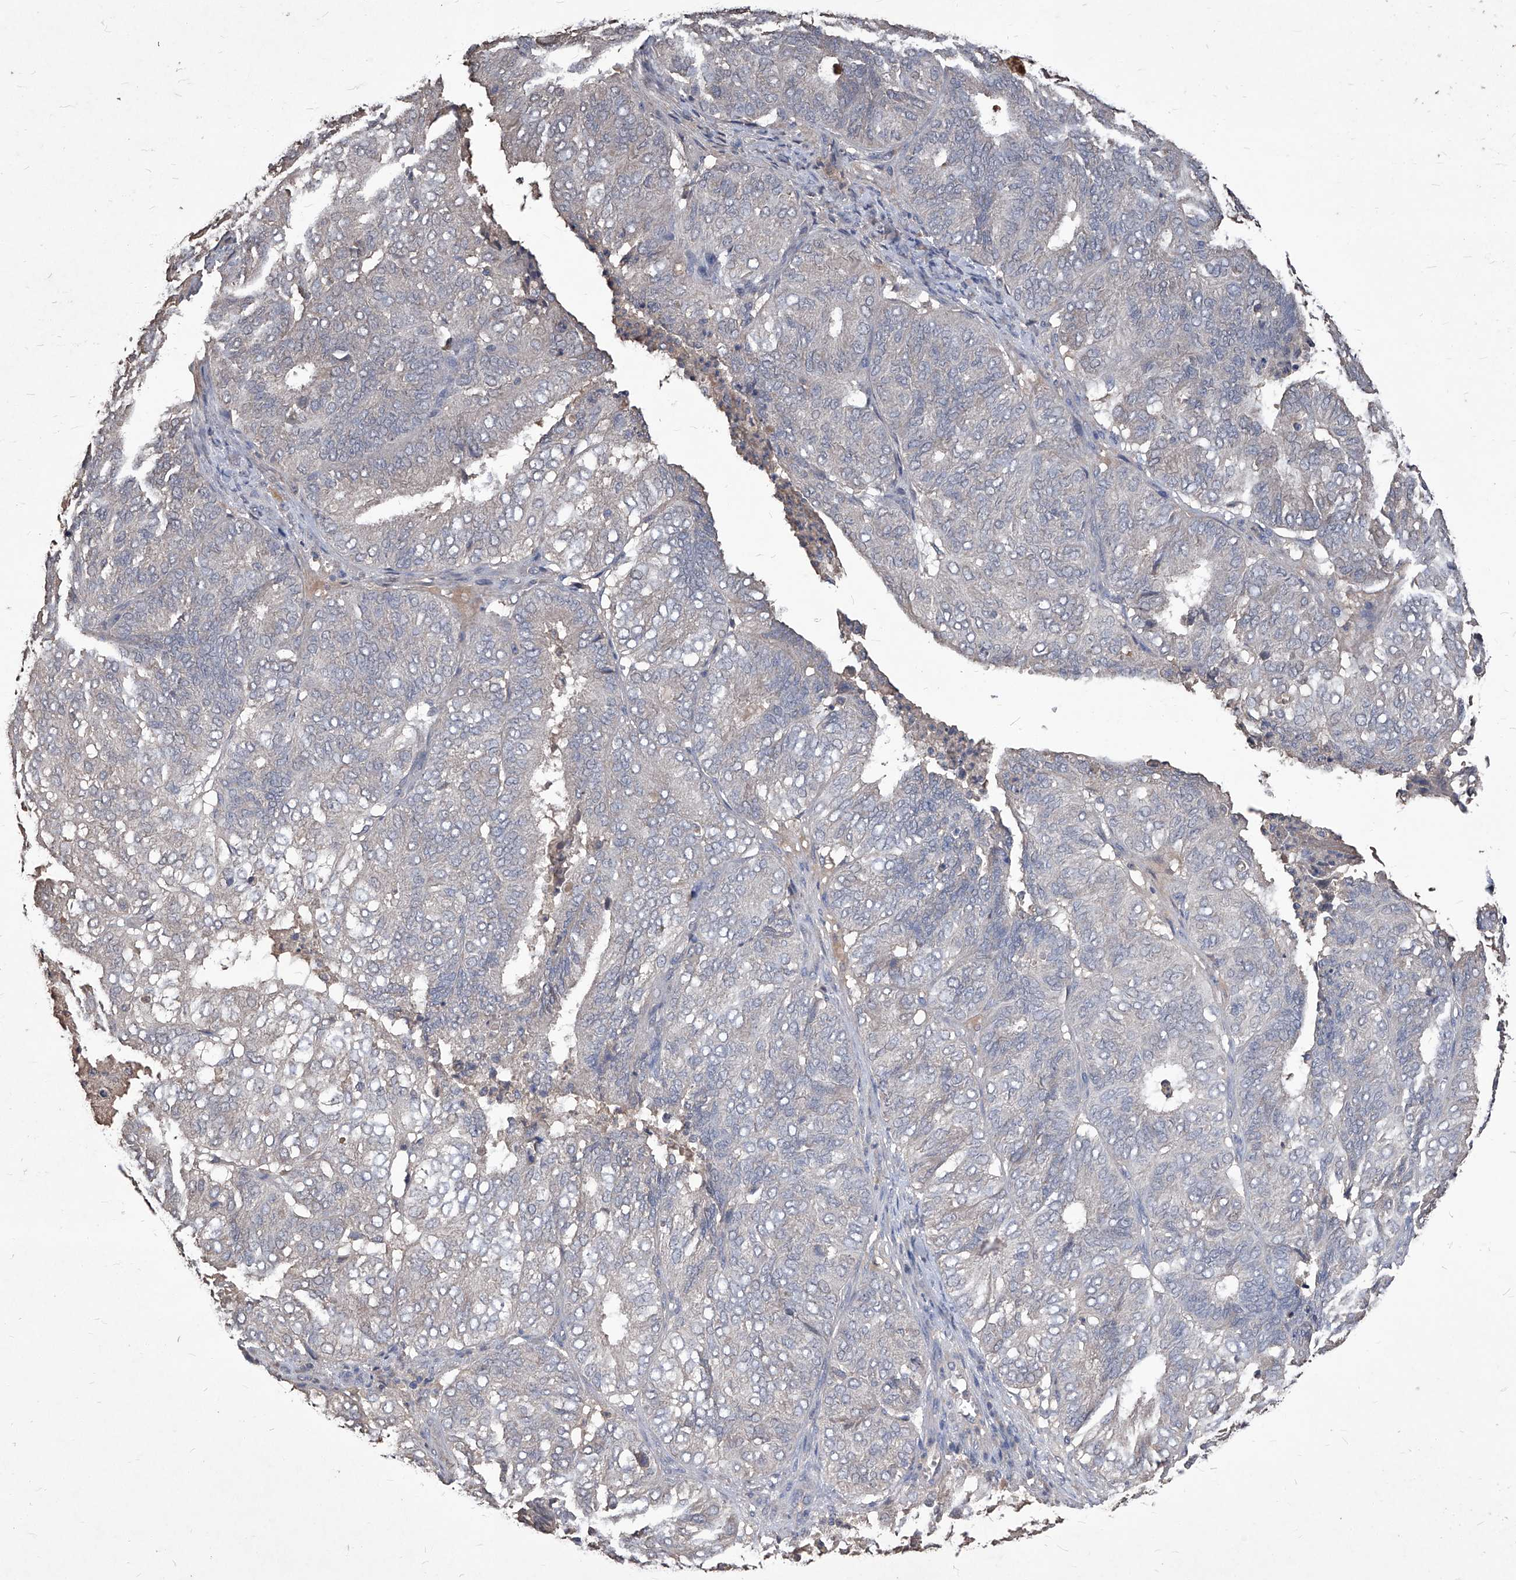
{"staining": {"intensity": "negative", "quantity": "none", "location": "none"}, "tissue": "endometrial cancer", "cell_type": "Tumor cells", "image_type": "cancer", "snomed": [{"axis": "morphology", "description": "Adenocarcinoma, NOS"}, {"axis": "topography", "description": "Uterus"}], "caption": "DAB immunohistochemical staining of human adenocarcinoma (endometrial) reveals no significant expression in tumor cells. (IHC, brightfield microscopy, high magnification).", "gene": "SYNGR1", "patient": {"sex": "female", "age": 60}}